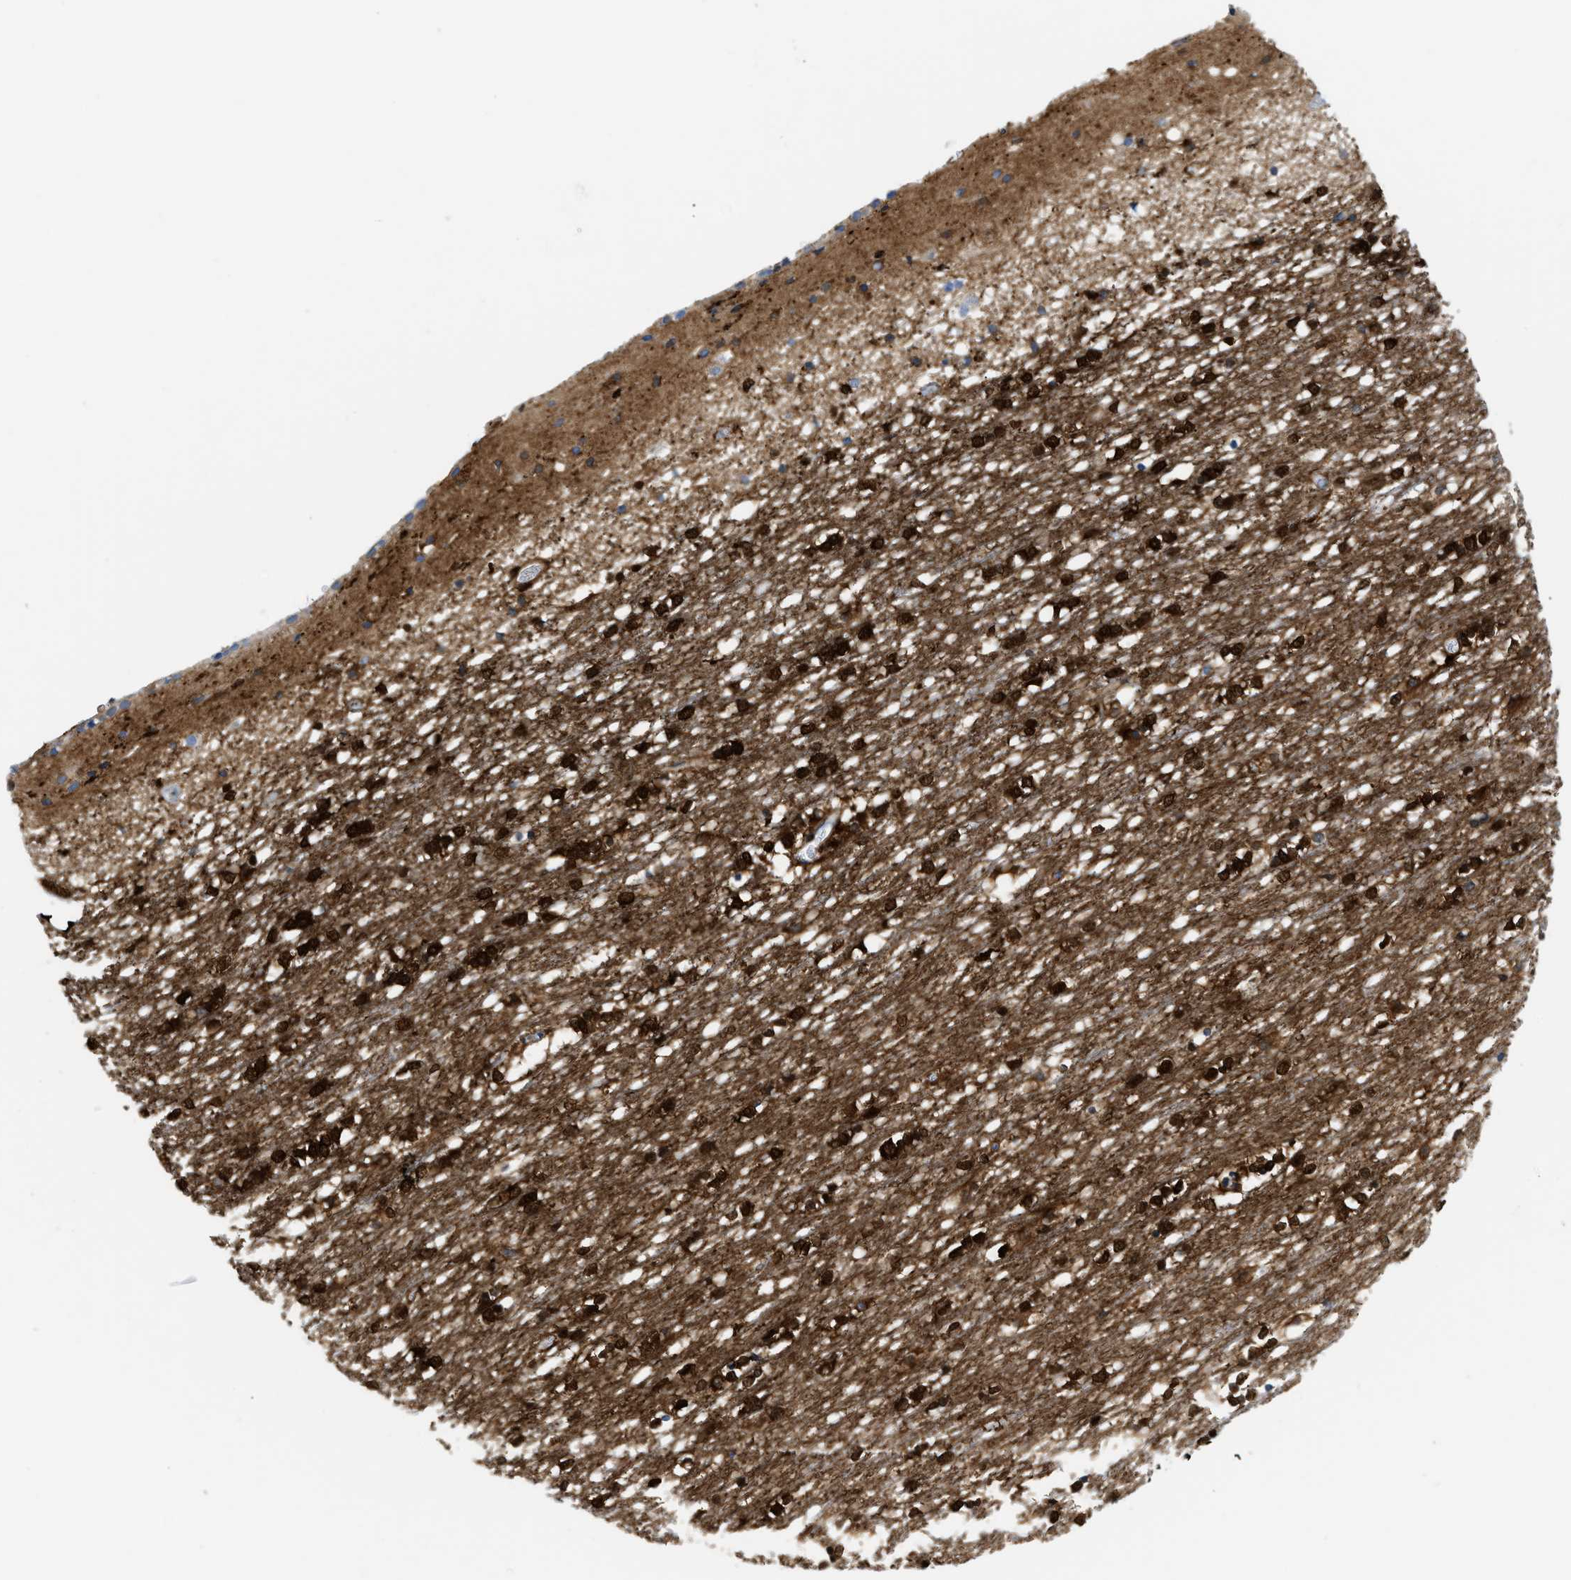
{"staining": {"intensity": "strong", "quantity": "25%-75%", "location": "cytoplasmic/membranous,nuclear"}, "tissue": "caudate", "cell_type": "Glial cells", "image_type": "normal", "snomed": [{"axis": "morphology", "description": "Normal tissue, NOS"}, {"axis": "topography", "description": "Lateral ventricle wall"}], "caption": "Brown immunohistochemical staining in unremarkable caudate demonstrates strong cytoplasmic/membranous,nuclear positivity in about 25%-75% of glial cells. (brown staining indicates protein expression, while blue staining denotes nuclei).", "gene": "GSN", "patient": {"sex": "female", "age": 19}}